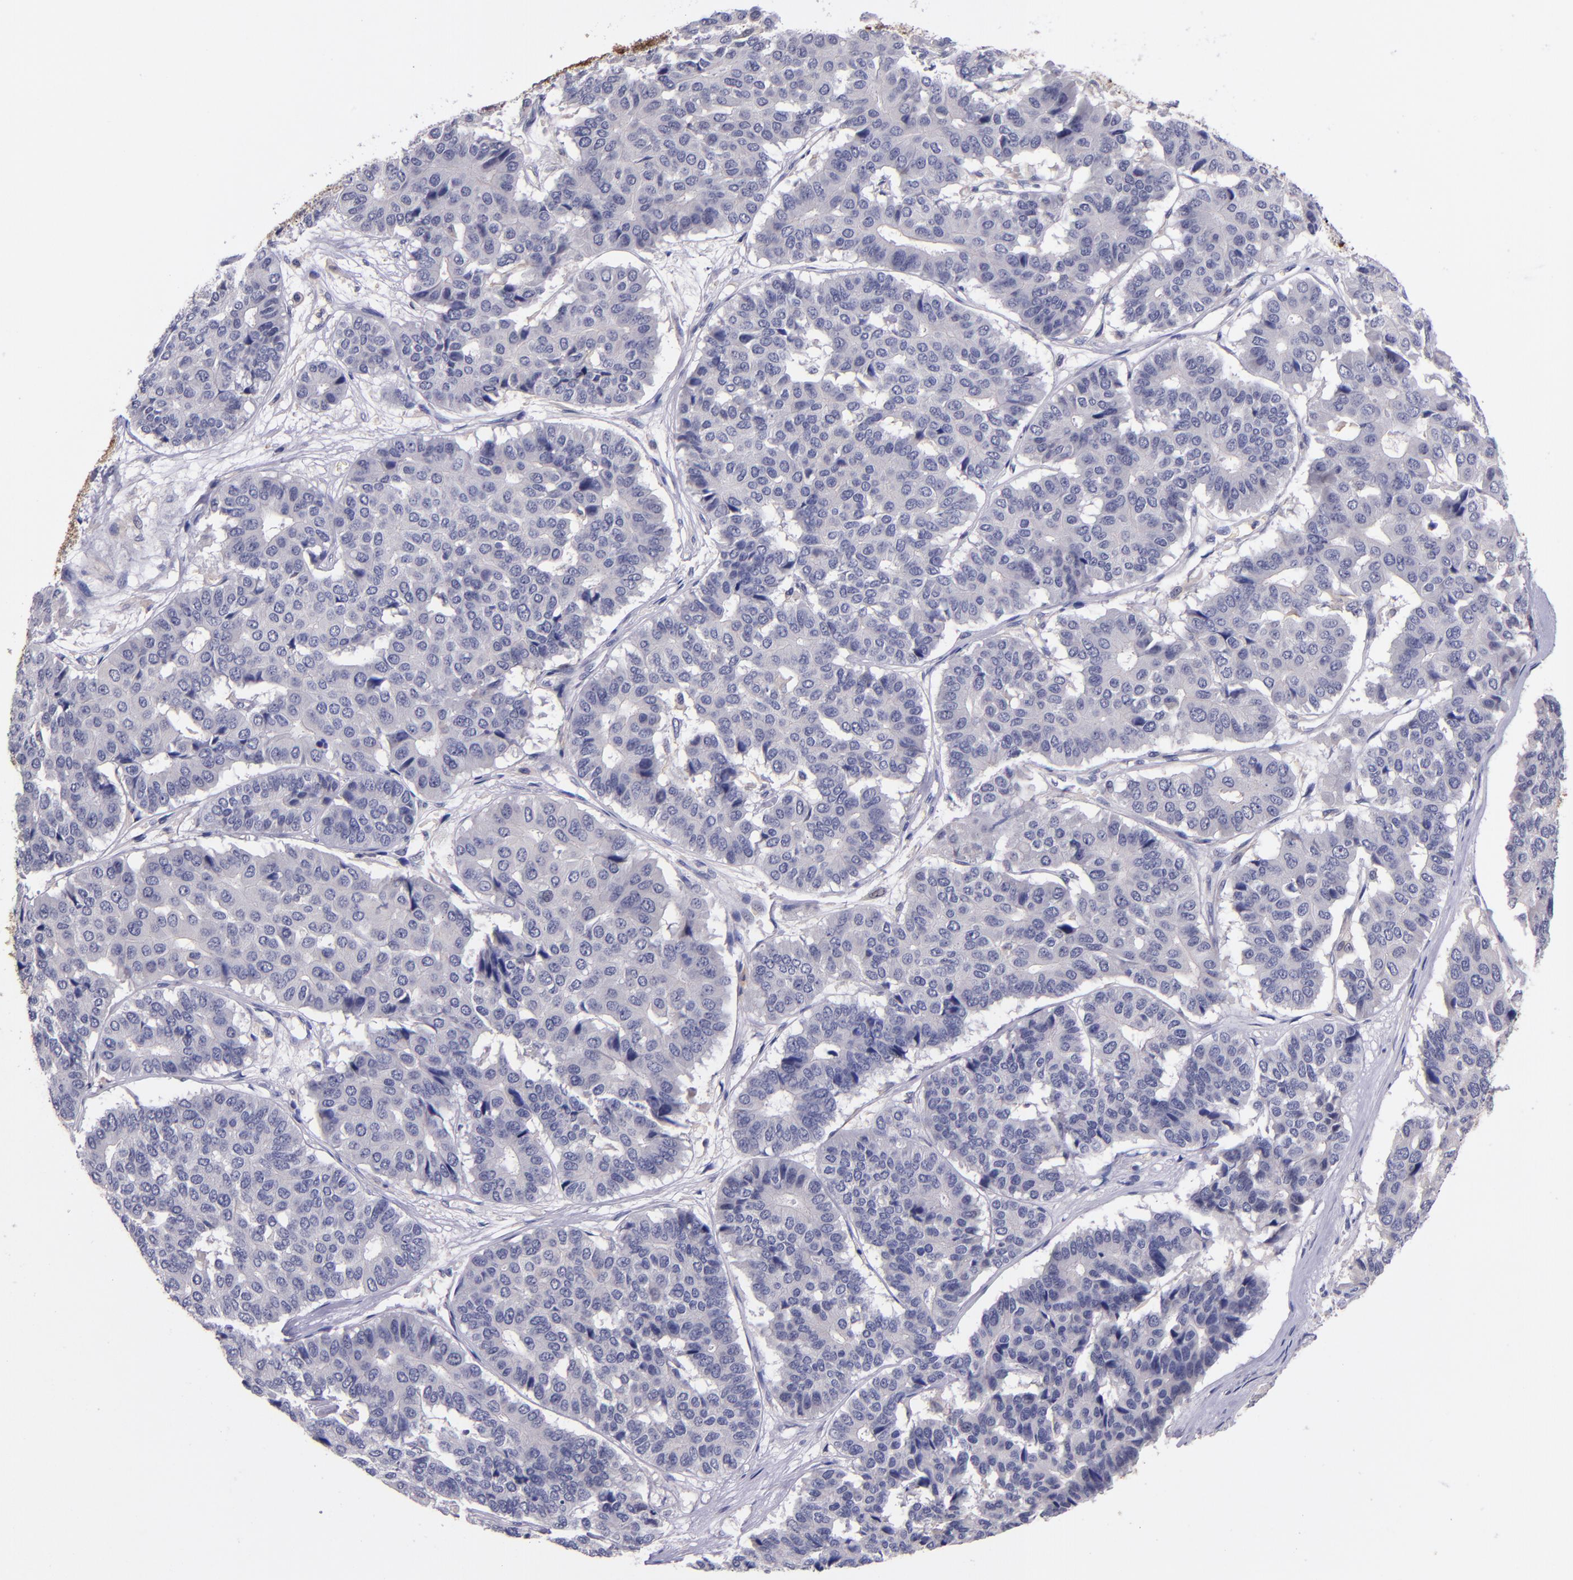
{"staining": {"intensity": "negative", "quantity": "none", "location": "none"}, "tissue": "pancreatic cancer", "cell_type": "Tumor cells", "image_type": "cancer", "snomed": [{"axis": "morphology", "description": "Adenocarcinoma, NOS"}, {"axis": "topography", "description": "Pancreas"}], "caption": "Human pancreatic cancer (adenocarcinoma) stained for a protein using immunohistochemistry (IHC) reveals no expression in tumor cells.", "gene": "RBP4", "patient": {"sex": "male", "age": 50}}